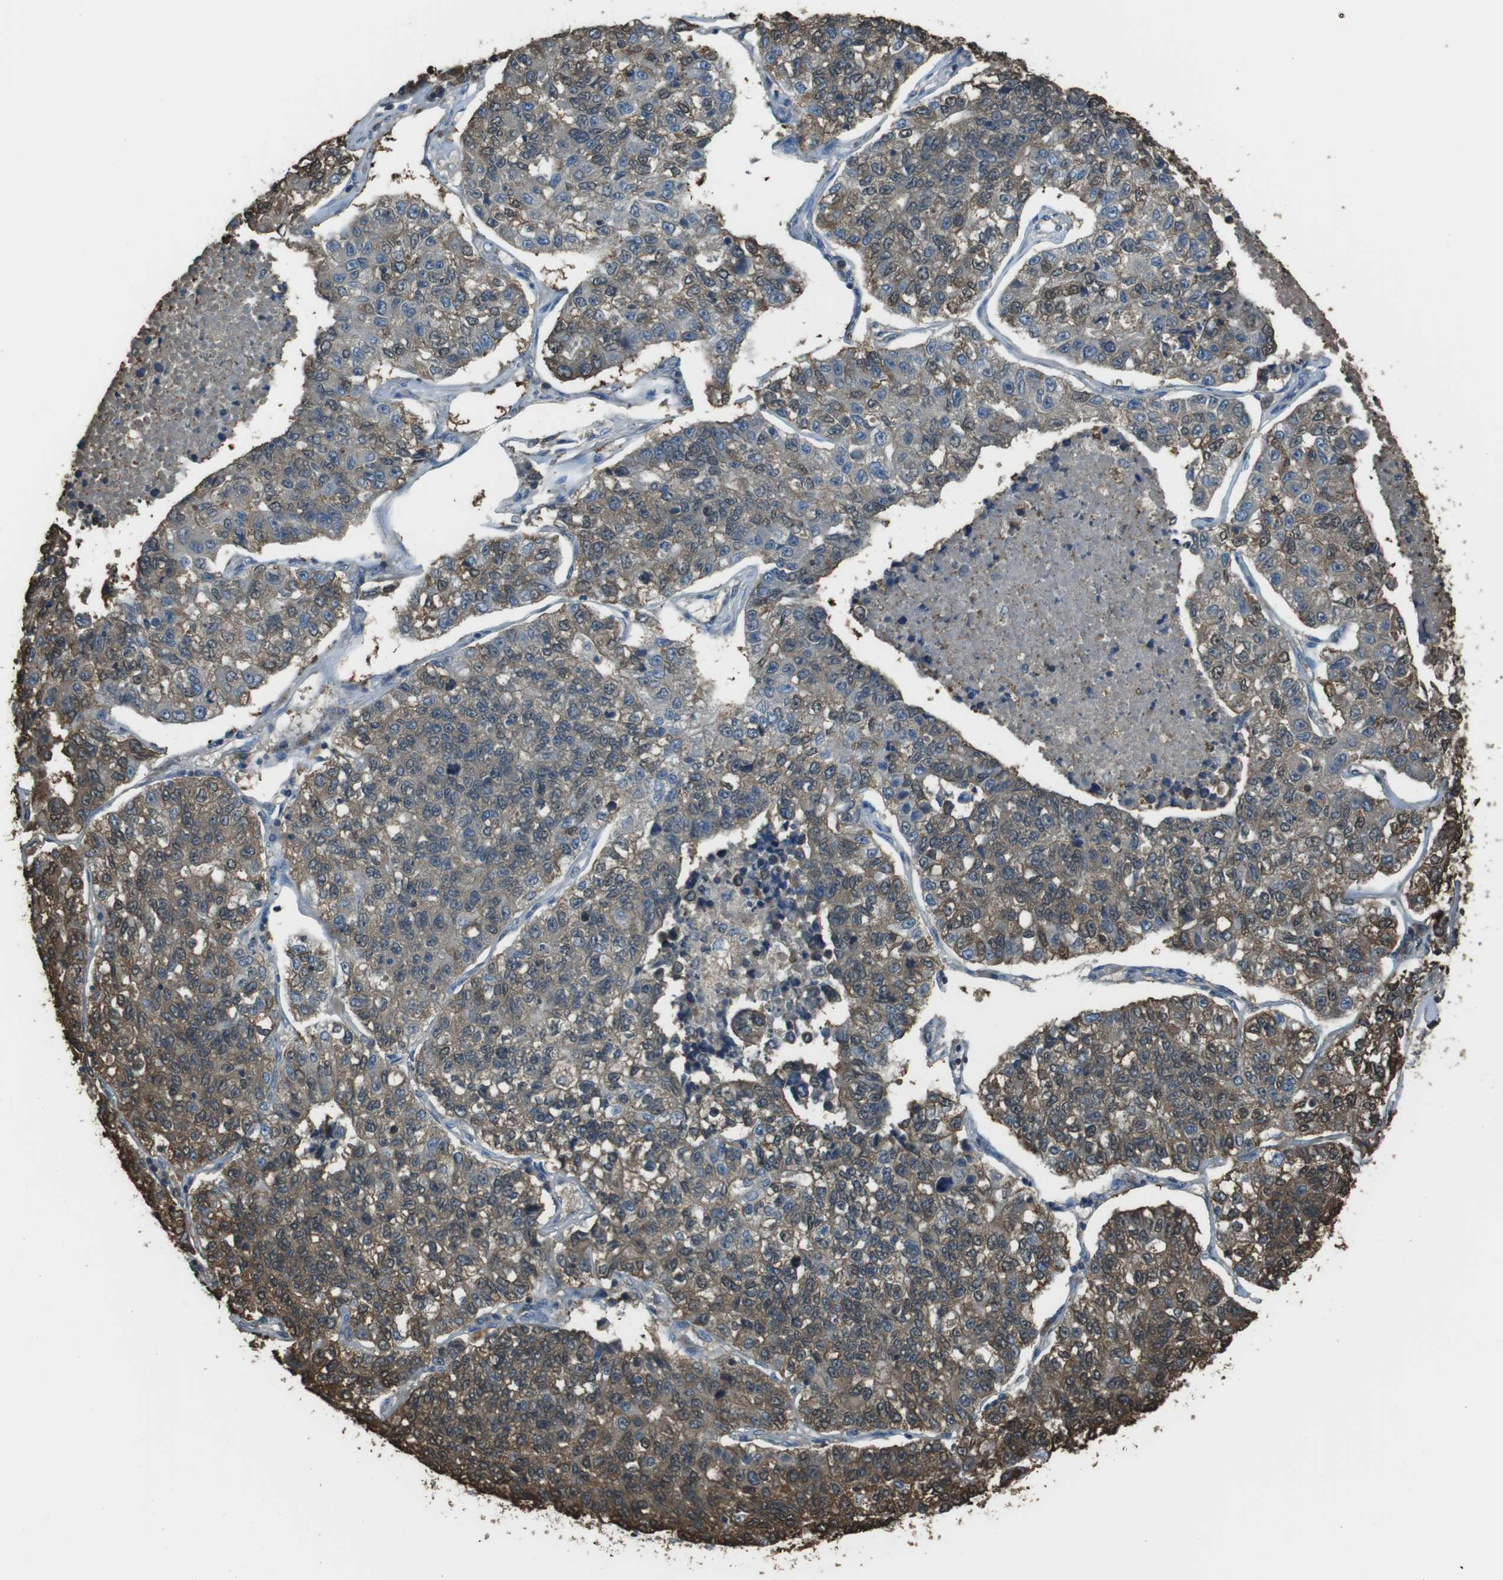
{"staining": {"intensity": "moderate", "quantity": ">75%", "location": "cytoplasmic/membranous,nuclear"}, "tissue": "lung cancer", "cell_type": "Tumor cells", "image_type": "cancer", "snomed": [{"axis": "morphology", "description": "Adenocarcinoma, NOS"}, {"axis": "topography", "description": "Lung"}], "caption": "A high-resolution image shows immunohistochemistry staining of lung adenocarcinoma, which demonstrates moderate cytoplasmic/membranous and nuclear expression in about >75% of tumor cells. (brown staining indicates protein expression, while blue staining denotes nuclei).", "gene": "TWSG1", "patient": {"sex": "male", "age": 49}}